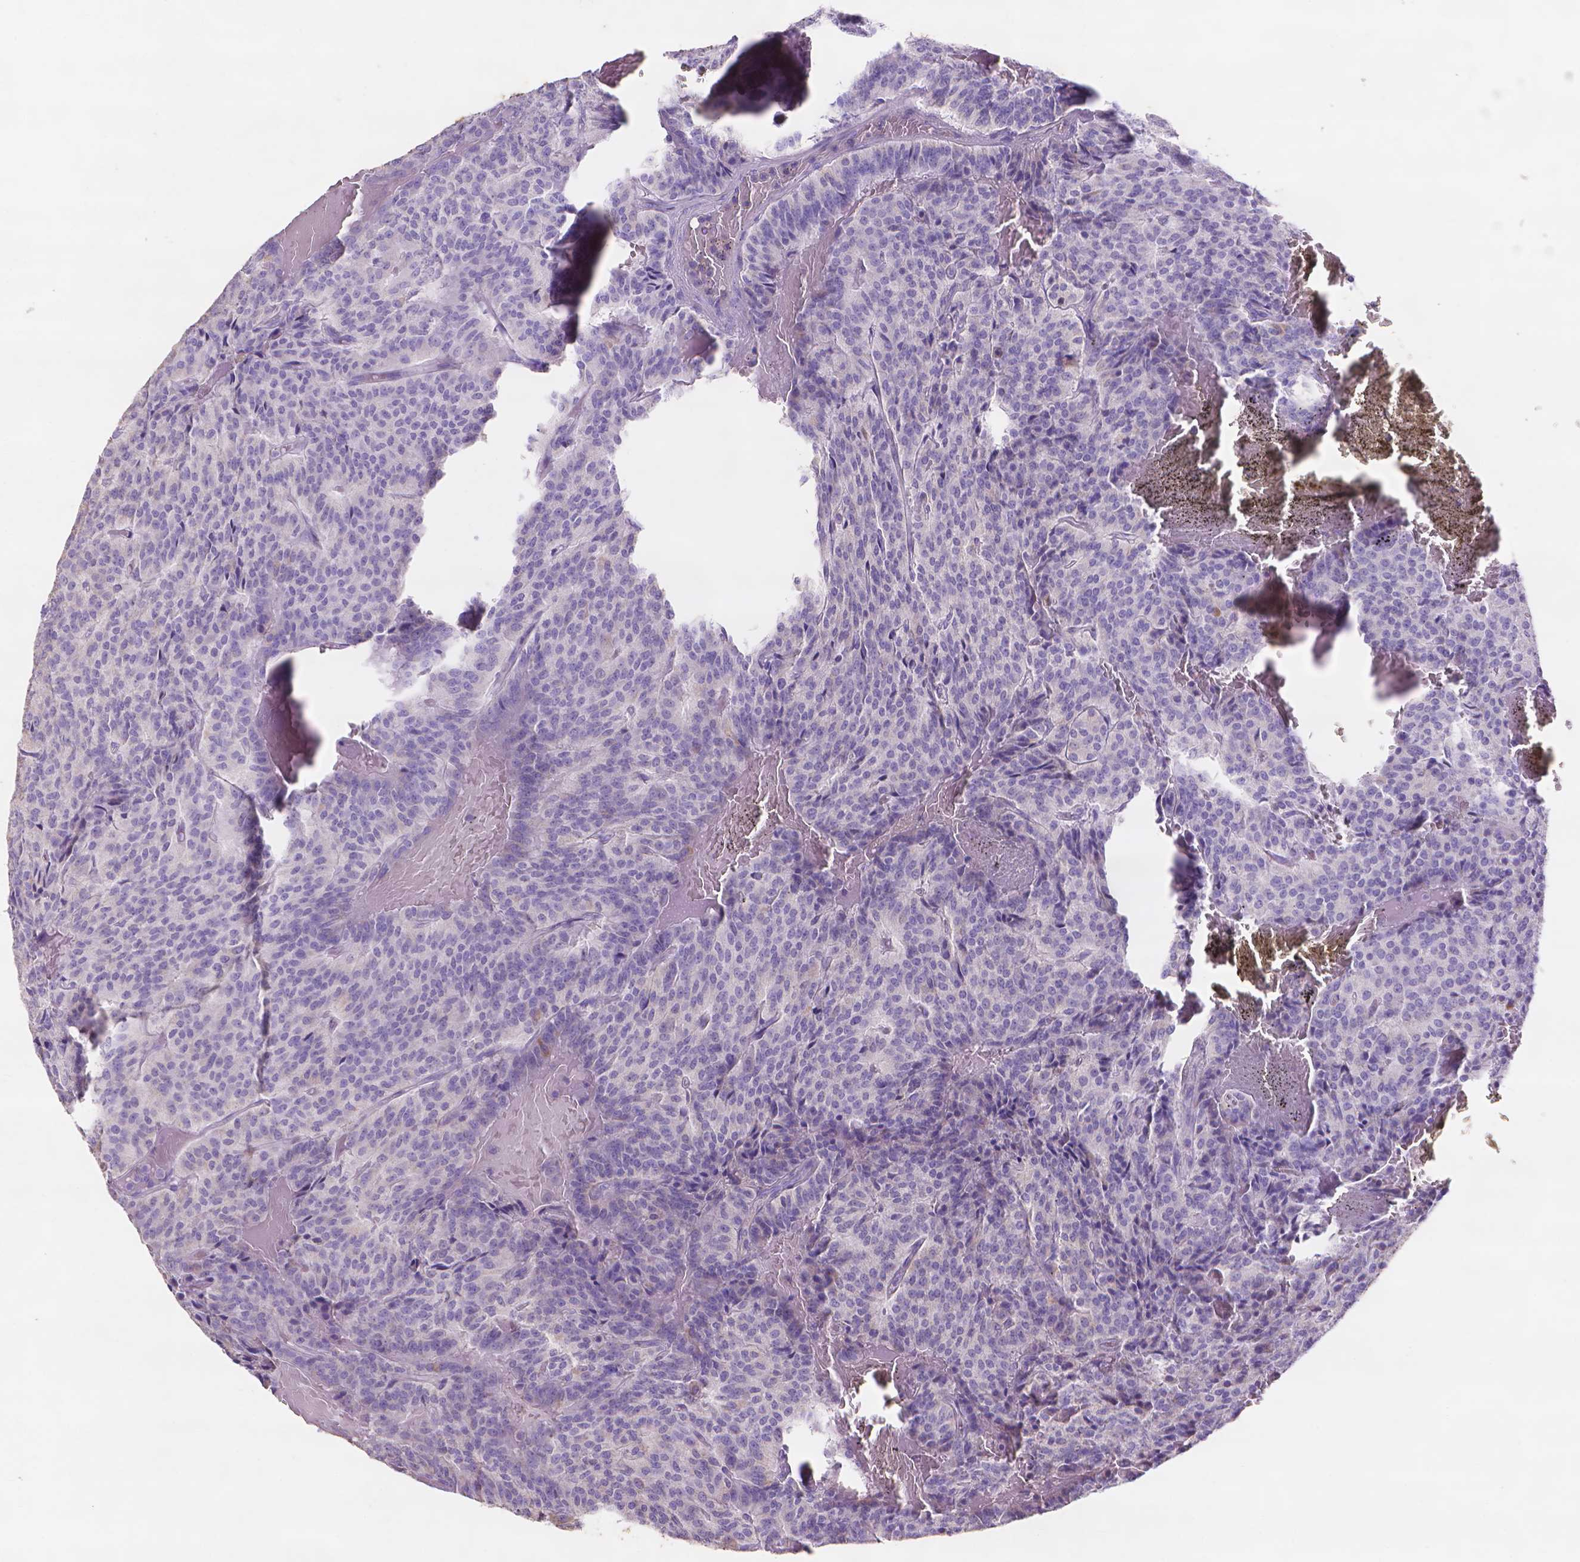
{"staining": {"intensity": "negative", "quantity": "none", "location": "none"}, "tissue": "carcinoid", "cell_type": "Tumor cells", "image_type": "cancer", "snomed": [{"axis": "morphology", "description": "Carcinoid, malignant, NOS"}, {"axis": "topography", "description": "Lung"}], "caption": "Carcinoid was stained to show a protein in brown. There is no significant expression in tumor cells.", "gene": "MMP11", "patient": {"sex": "male", "age": 70}}